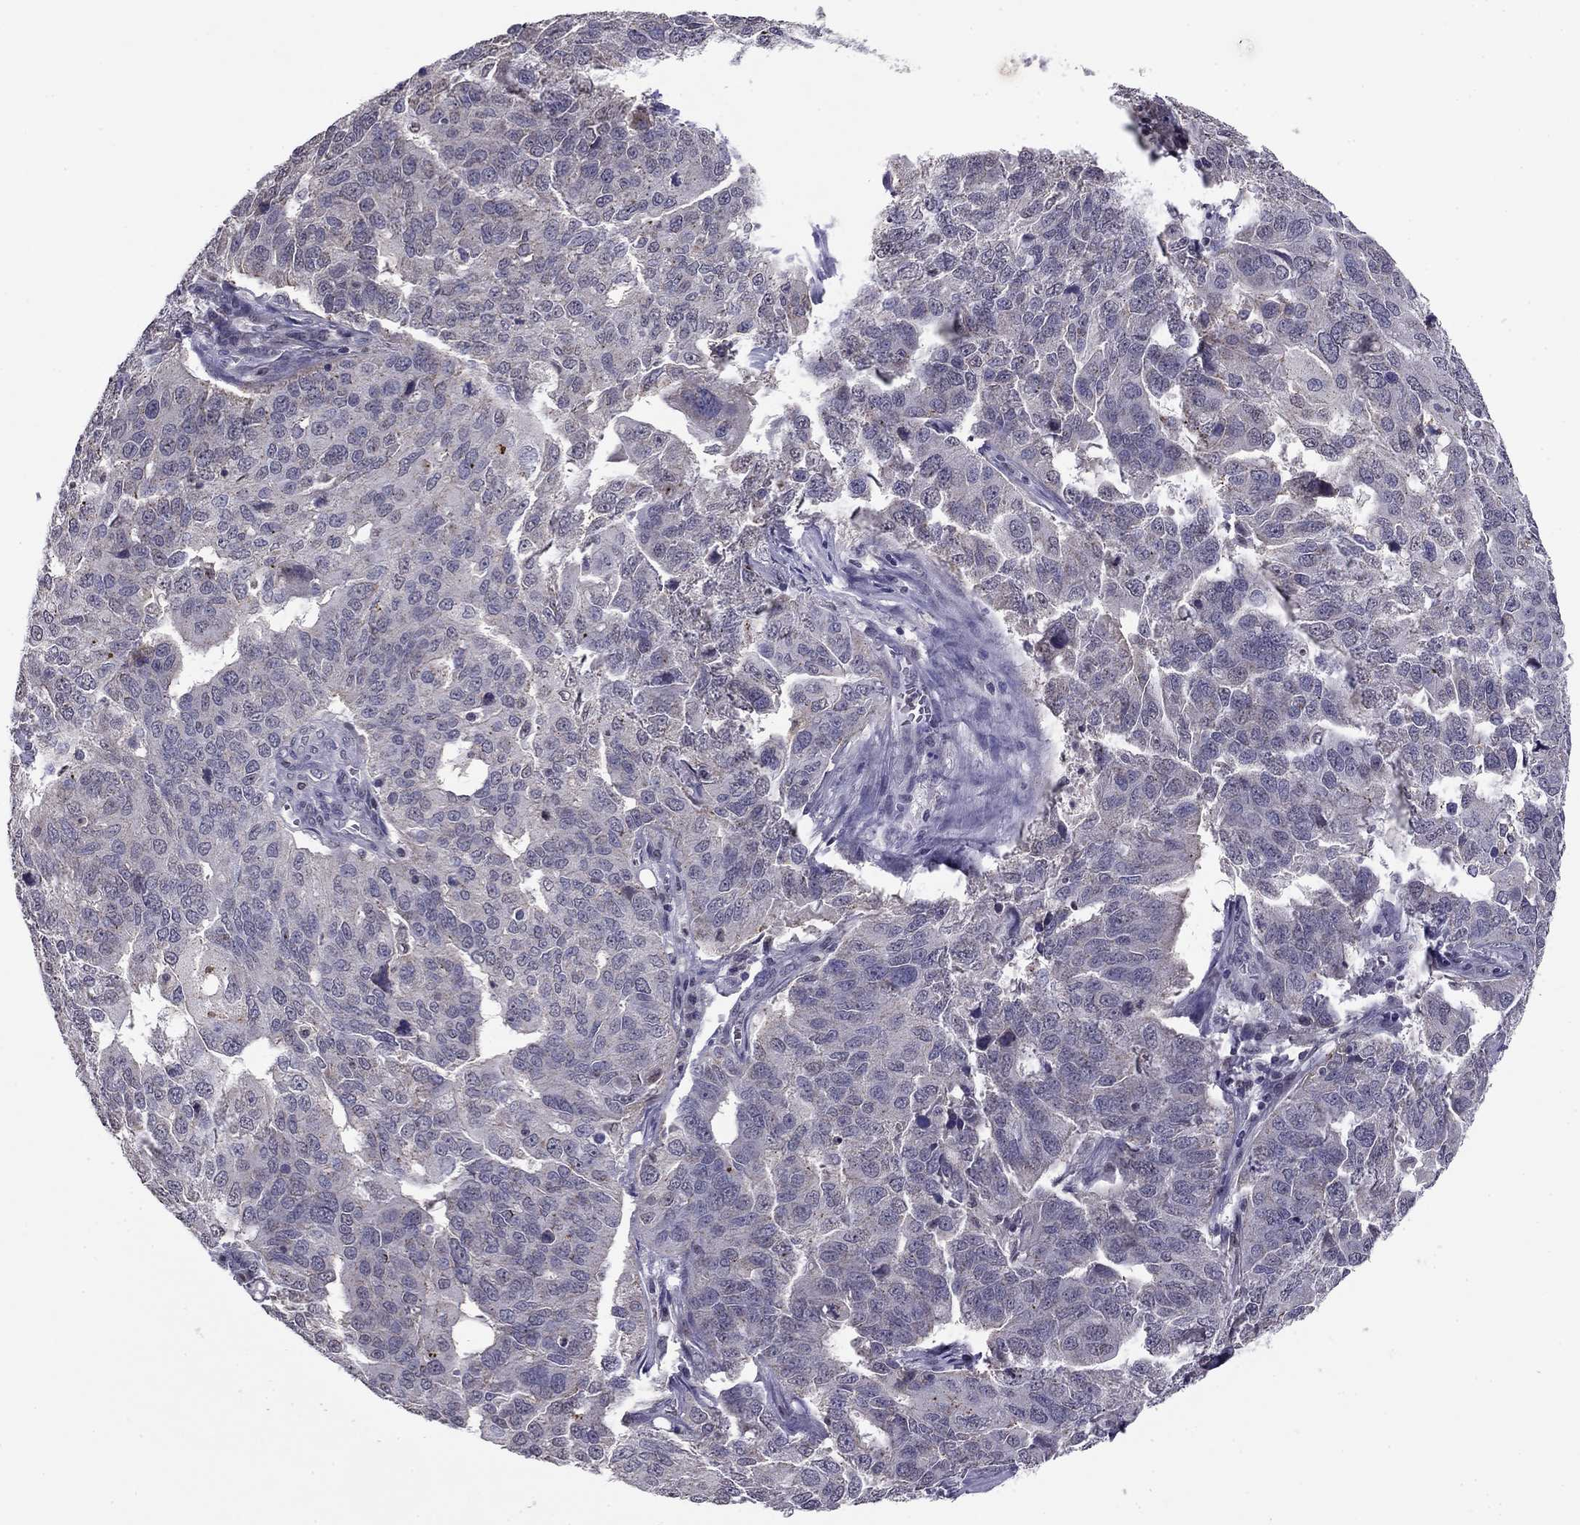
{"staining": {"intensity": "negative", "quantity": "none", "location": "none"}, "tissue": "ovarian cancer", "cell_type": "Tumor cells", "image_type": "cancer", "snomed": [{"axis": "morphology", "description": "Carcinoma, endometroid"}, {"axis": "topography", "description": "Soft tissue"}, {"axis": "topography", "description": "Ovary"}], "caption": "DAB (3,3'-diaminobenzidine) immunohistochemical staining of ovarian cancer (endometroid carcinoma) shows no significant expression in tumor cells. (DAB (3,3'-diaminobenzidine) IHC visualized using brightfield microscopy, high magnification).", "gene": "HCN1", "patient": {"sex": "female", "age": 52}}